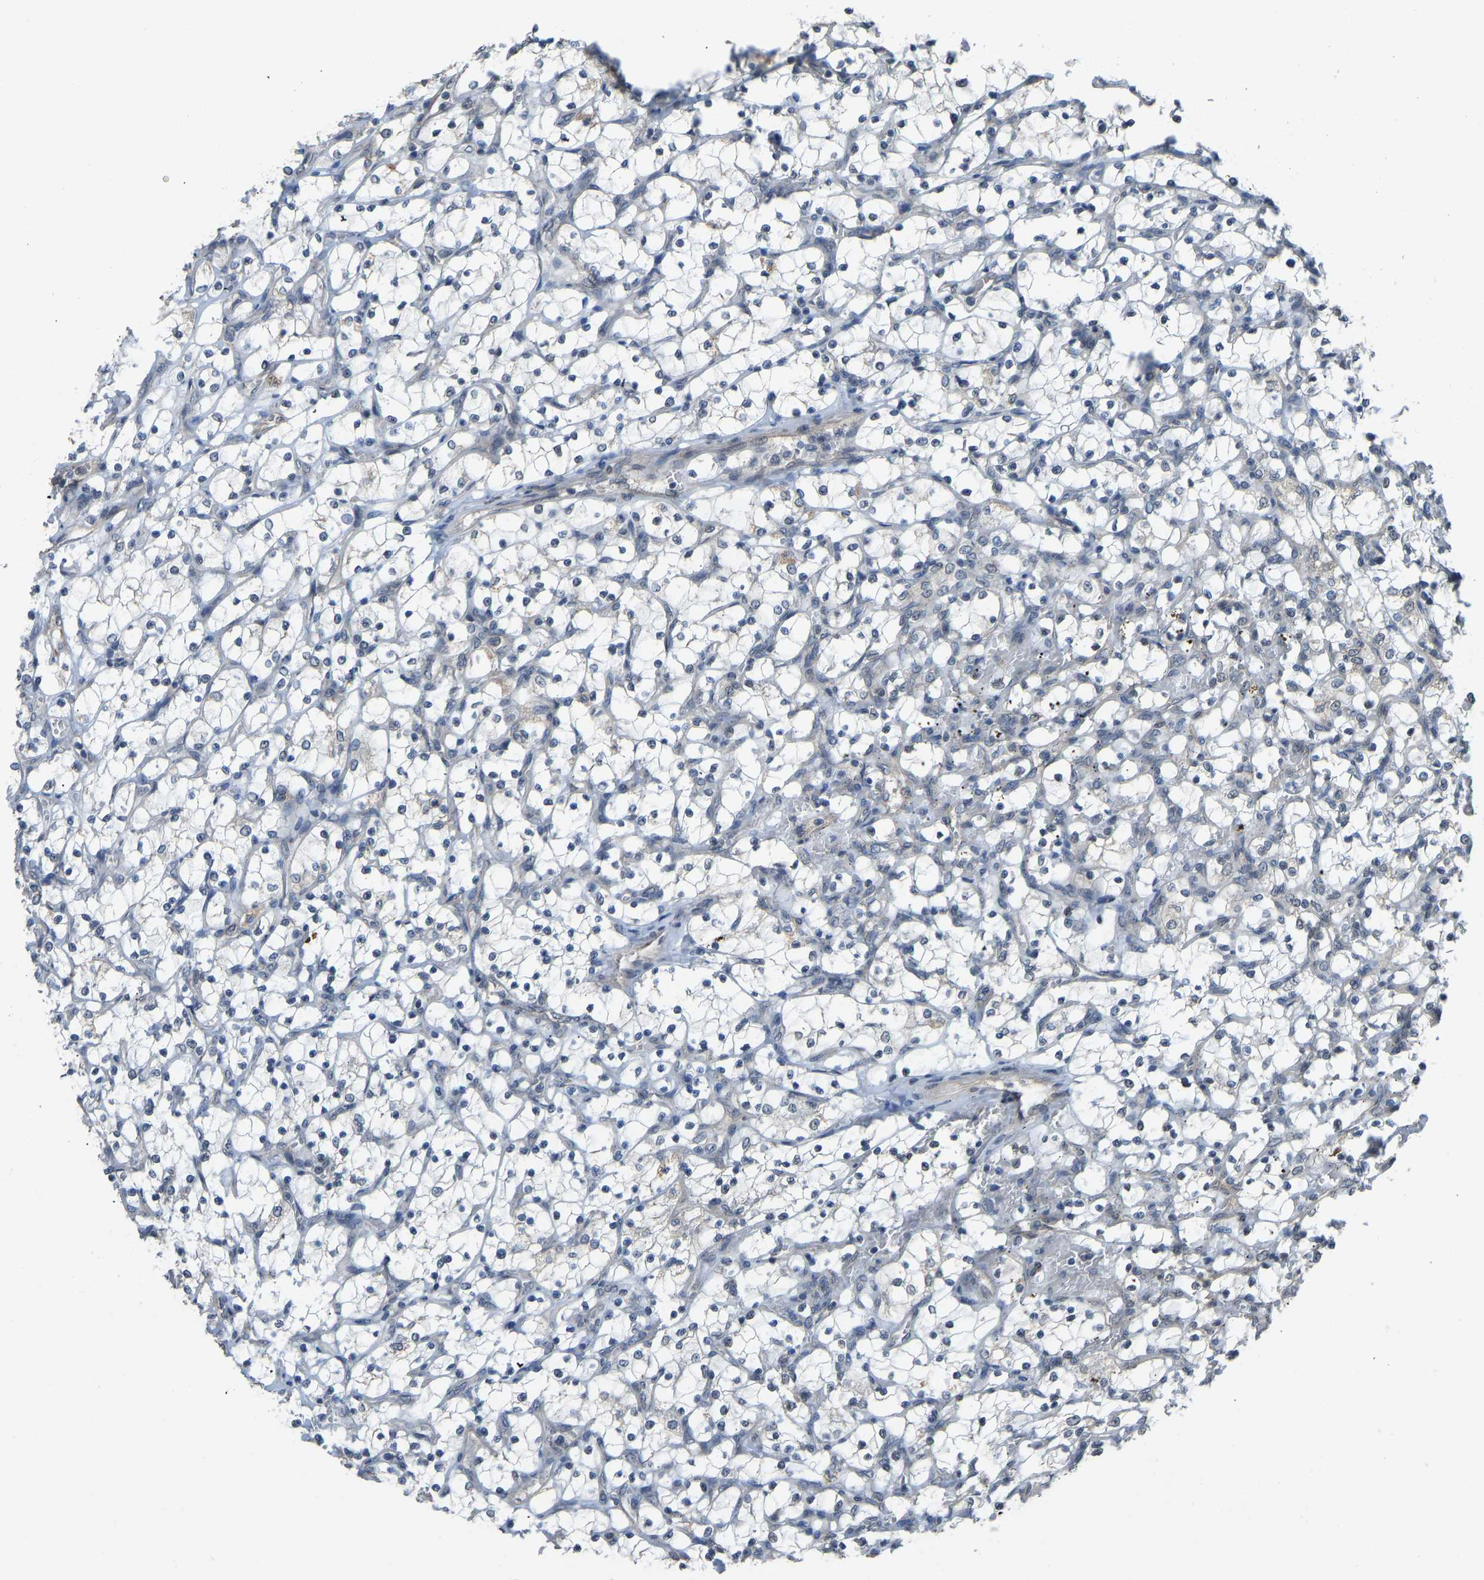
{"staining": {"intensity": "negative", "quantity": "none", "location": "none"}, "tissue": "renal cancer", "cell_type": "Tumor cells", "image_type": "cancer", "snomed": [{"axis": "morphology", "description": "Adenocarcinoma, NOS"}, {"axis": "topography", "description": "Kidney"}], "caption": "A histopathology image of human renal cancer is negative for staining in tumor cells.", "gene": "KPNA6", "patient": {"sex": "female", "age": 69}}